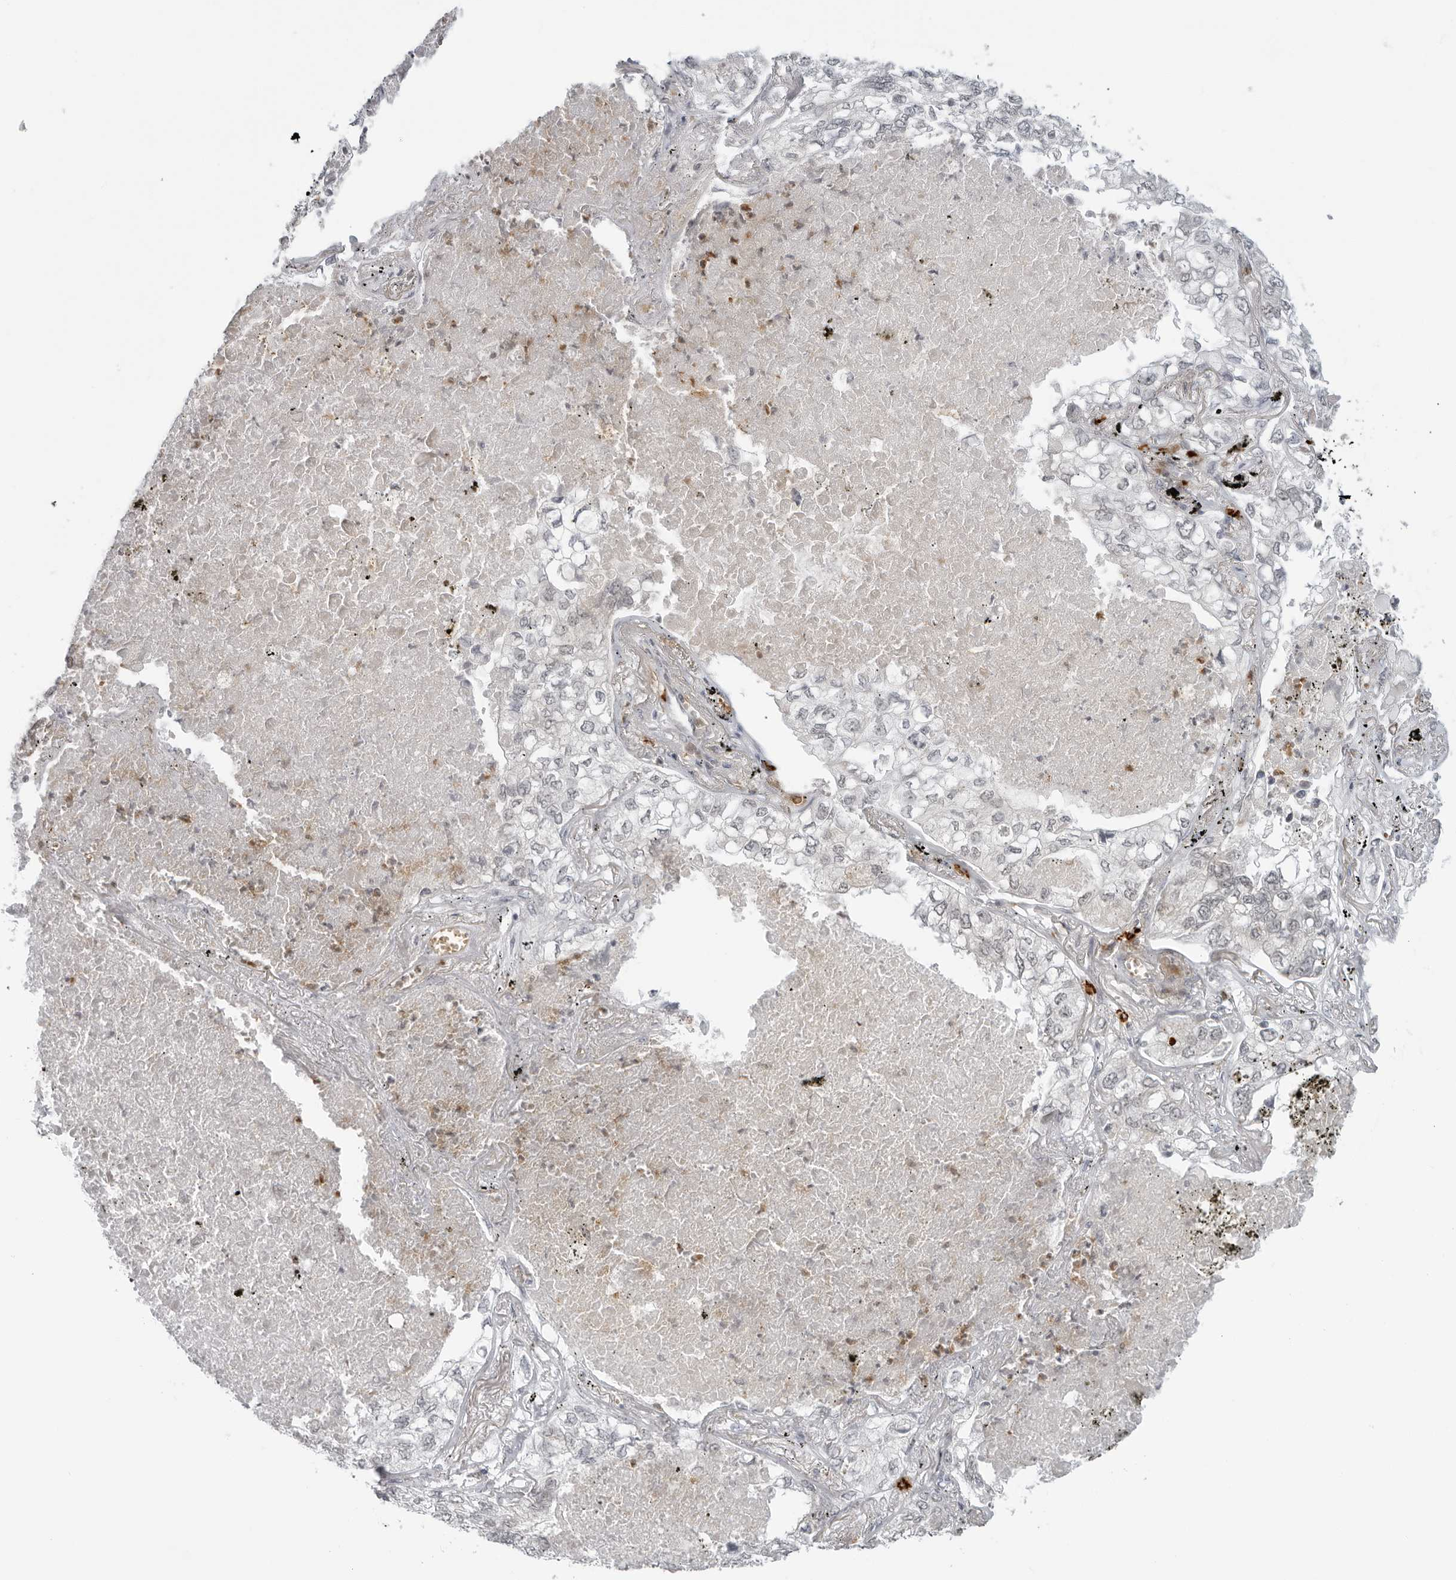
{"staining": {"intensity": "negative", "quantity": "none", "location": "none"}, "tissue": "lung cancer", "cell_type": "Tumor cells", "image_type": "cancer", "snomed": [{"axis": "morphology", "description": "Adenocarcinoma, NOS"}, {"axis": "topography", "description": "Lung"}], "caption": "The photomicrograph shows no staining of tumor cells in lung cancer.", "gene": "SUGCT", "patient": {"sex": "male", "age": 49}}